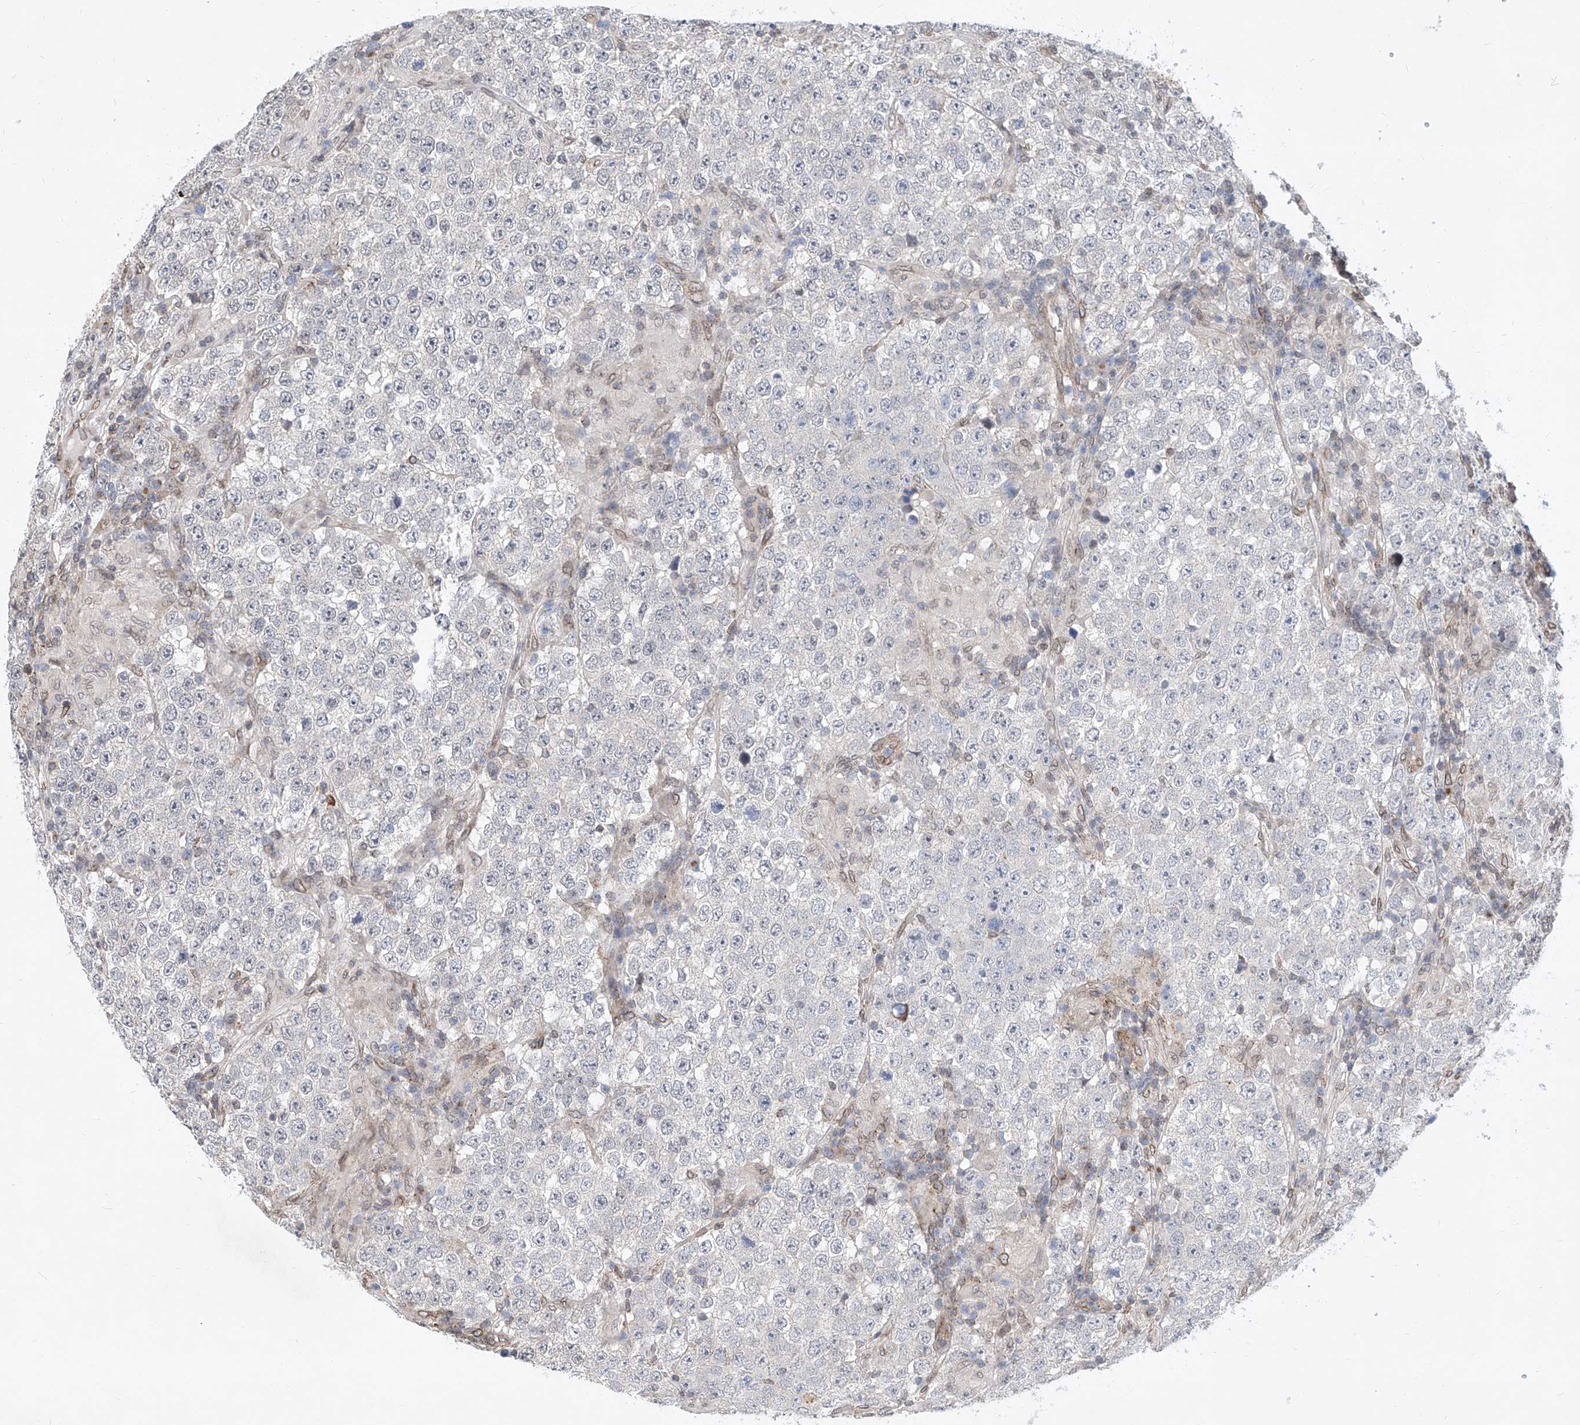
{"staining": {"intensity": "negative", "quantity": "none", "location": "none"}, "tissue": "testis cancer", "cell_type": "Tumor cells", "image_type": "cancer", "snomed": [{"axis": "morphology", "description": "Normal tissue, NOS"}, {"axis": "morphology", "description": "Urothelial carcinoma, High grade"}, {"axis": "morphology", "description": "Seminoma, NOS"}, {"axis": "morphology", "description": "Carcinoma, Embryonal, NOS"}, {"axis": "topography", "description": "Urinary bladder"}, {"axis": "topography", "description": "Testis"}], "caption": "An IHC photomicrograph of testis cancer (urothelial carcinoma (high-grade)) is shown. There is no staining in tumor cells of testis cancer (urothelial carcinoma (high-grade)).", "gene": "MX2", "patient": {"sex": "male", "age": 41}}